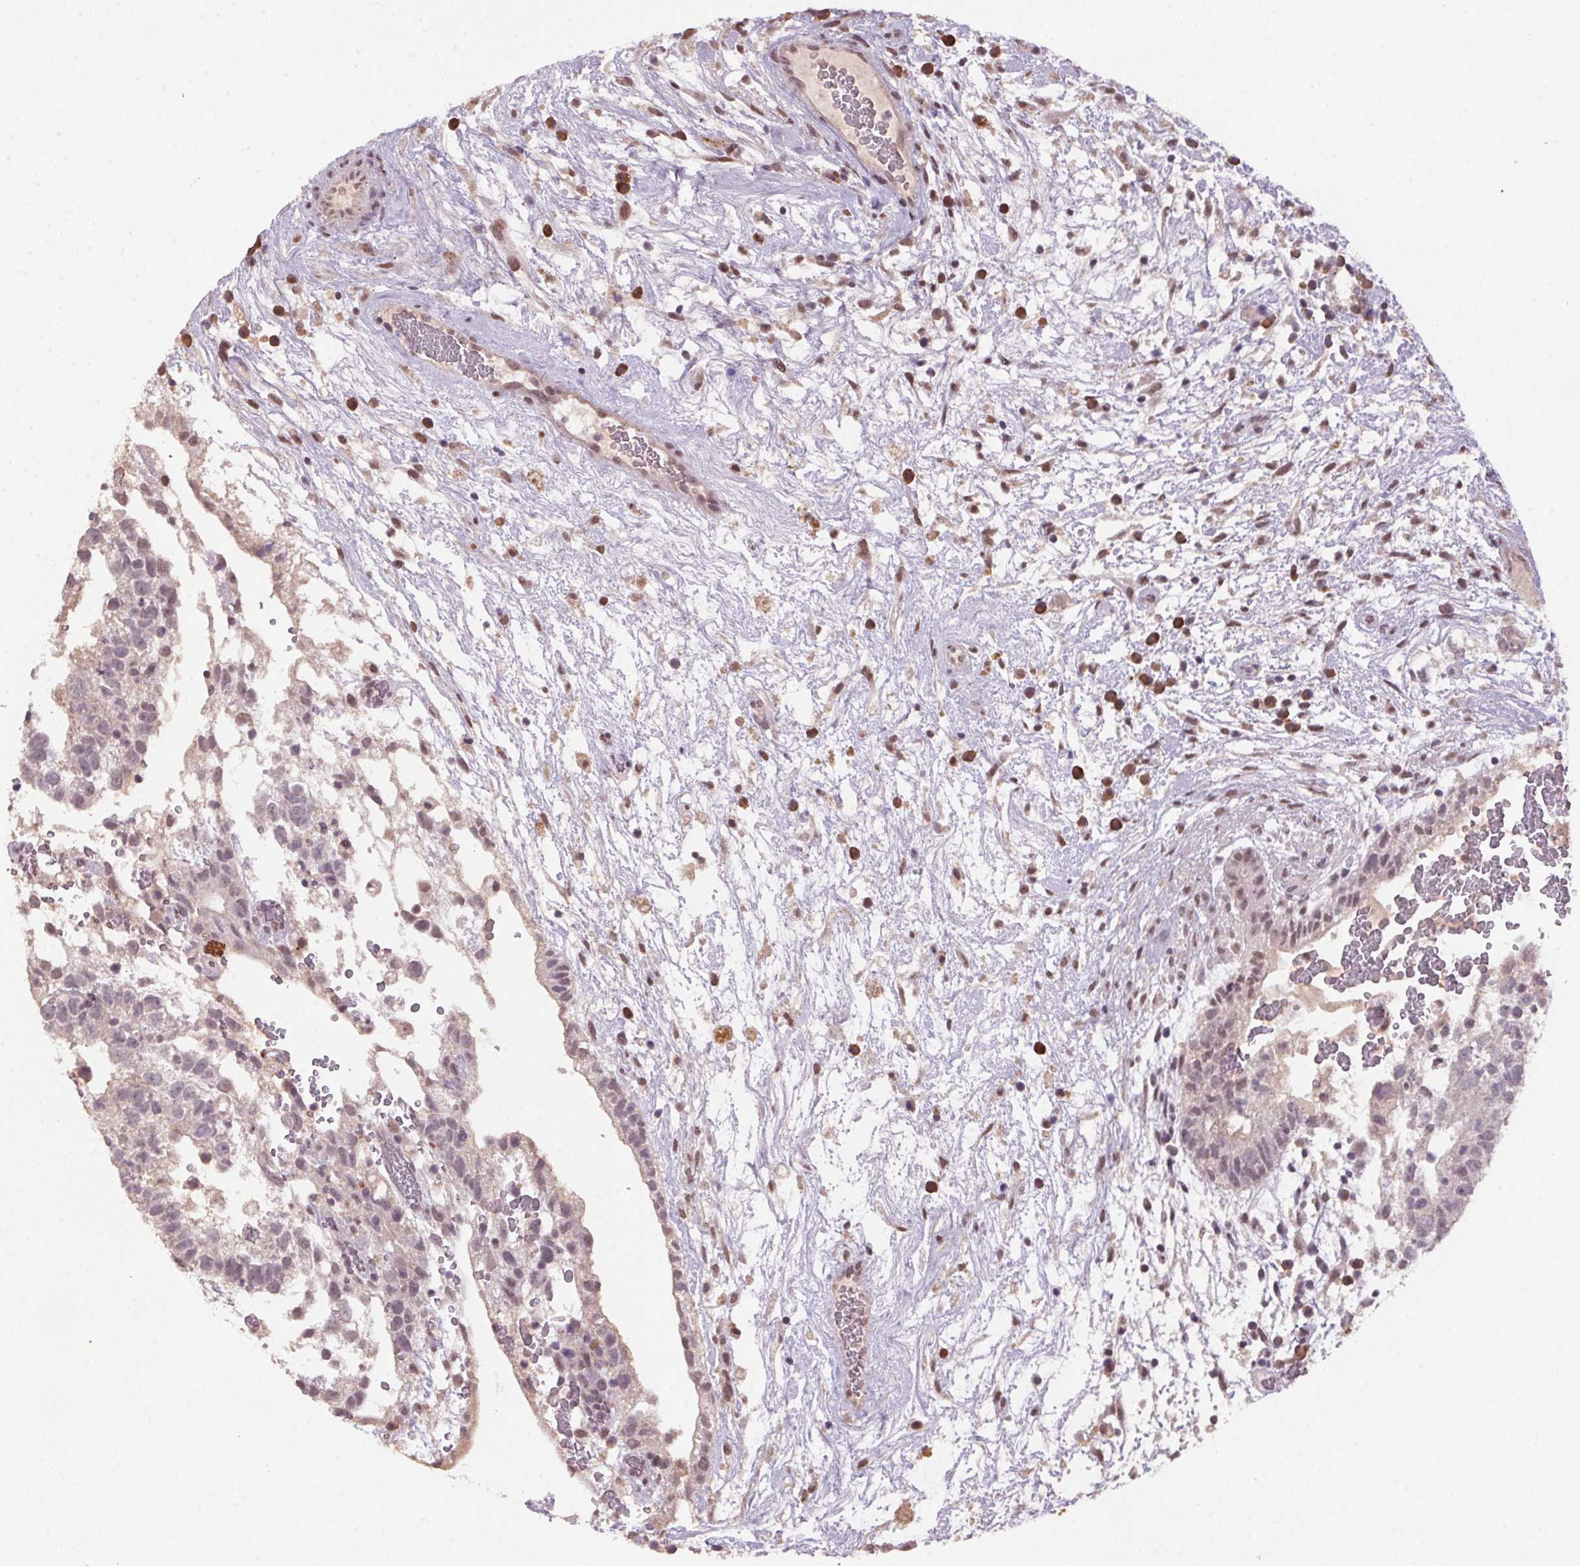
{"staining": {"intensity": "weak", "quantity": "25%-75%", "location": "nuclear"}, "tissue": "testis cancer", "cell_type": "Tumor cells", "image_type": "cancer", "snomed": [{"axis": "morphology", "description": "Normal tissue, NOS"}, {"axis": "morphology", "description": "Carcinoma, Embryonal, NOS"}, {"axis": "topography", "description": "Testis"}], "caption": "DAB immunohistochemical staining of embryonal carcinoma (testis) shows weak nuclear protein expression in about 25%-75% of tumor cells.", "gene": "ZBTB4", "patient": {"sex": "male", "age": 32}}